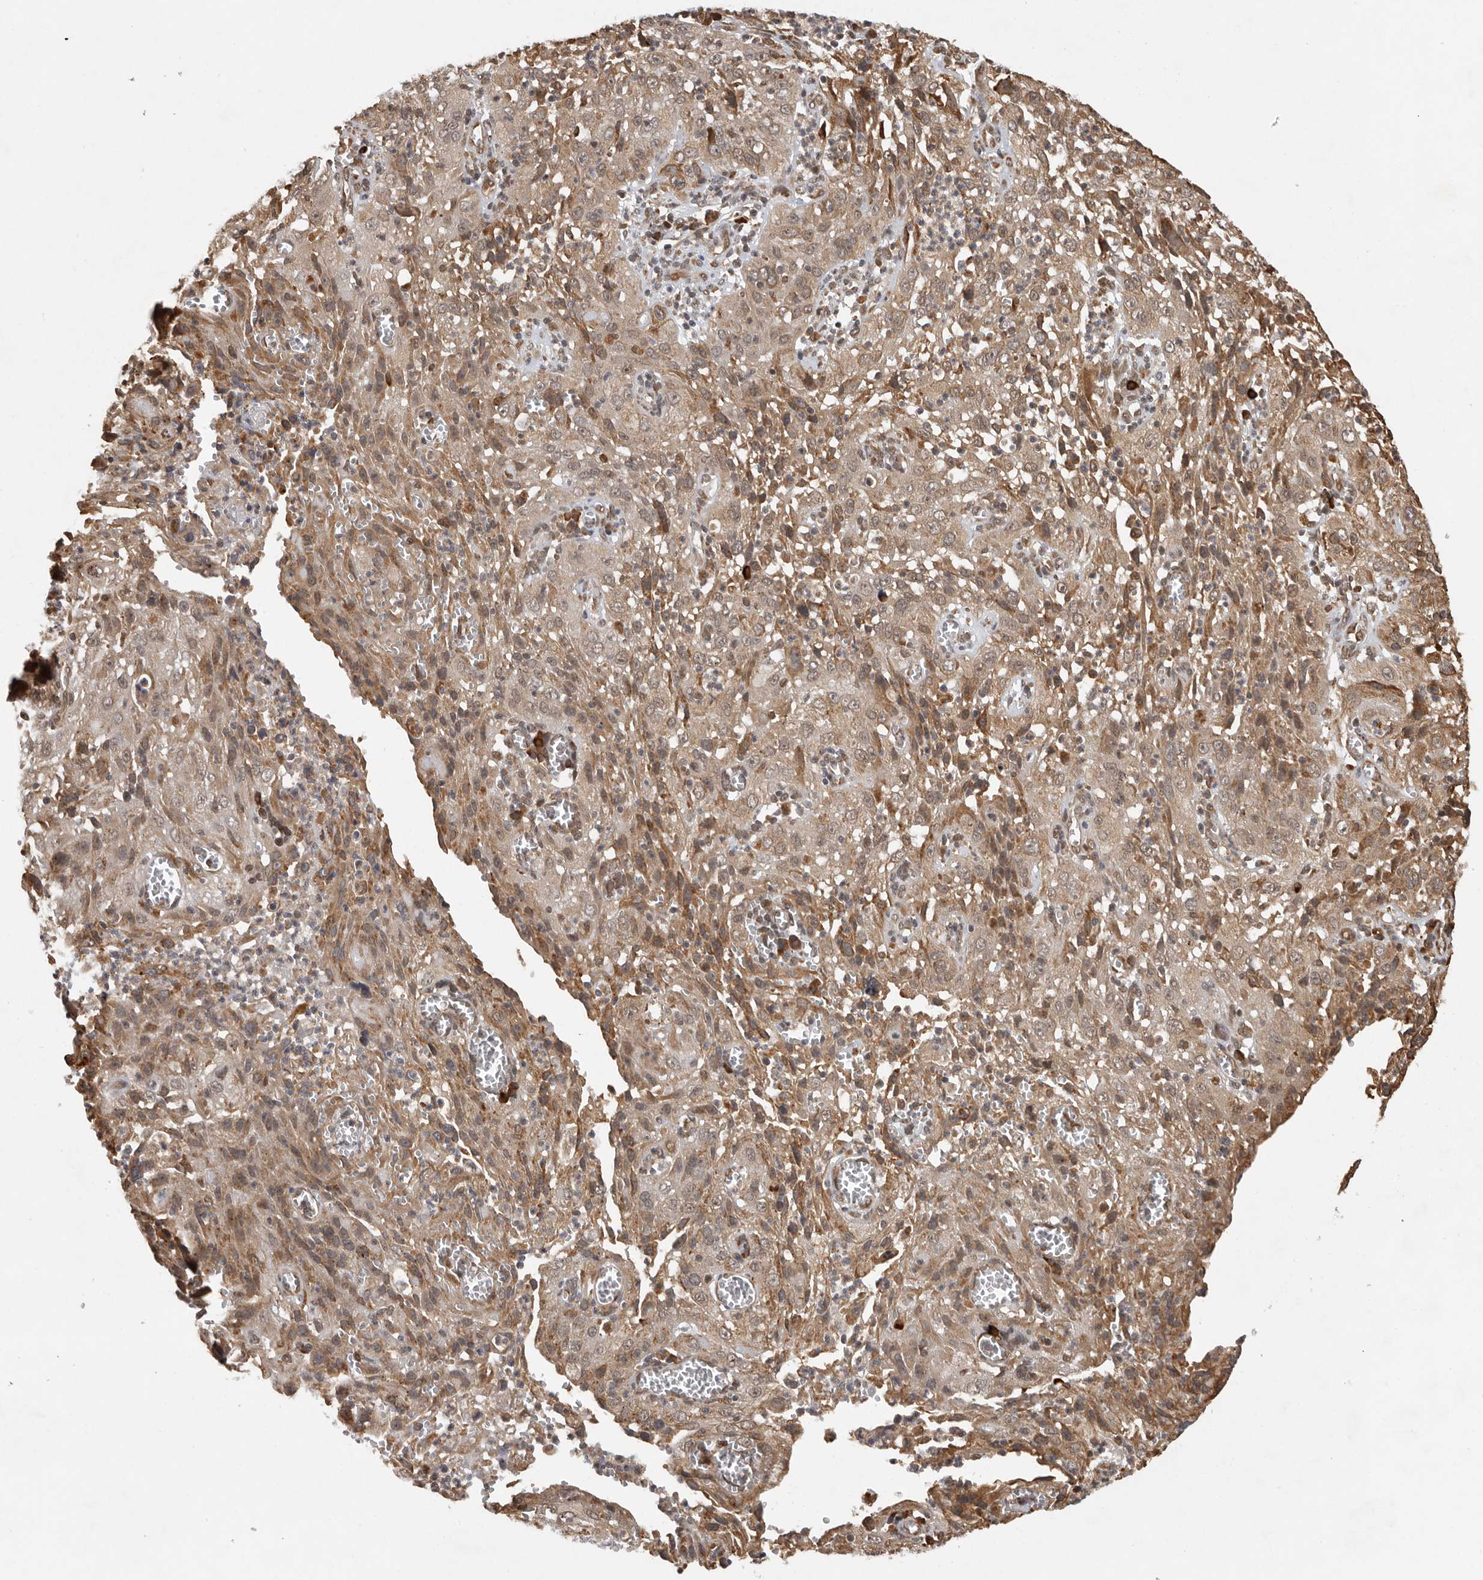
{"staining": {"intensity": "moderate", "quantity": ">75%", "location": "cytoplasmic/membranous,nuclear"}, "tissue": "cervical cancer", "cell_type": "Tumor cells", "image_type": "cancer", "snomed": [{"axis": "morphology", "description": "Squamous cell carcinoma, NOS"}, {"axis": "topography", "description": "Cervix"}], "caption": "Cervical squamous cell carcinoma stained for a protein demonstrates moderate cytoplasmic/membranous and nuclear positivity in tumor cells.", "gene": "ZNF83", "patient": {"sex": "female", "age": 32}}